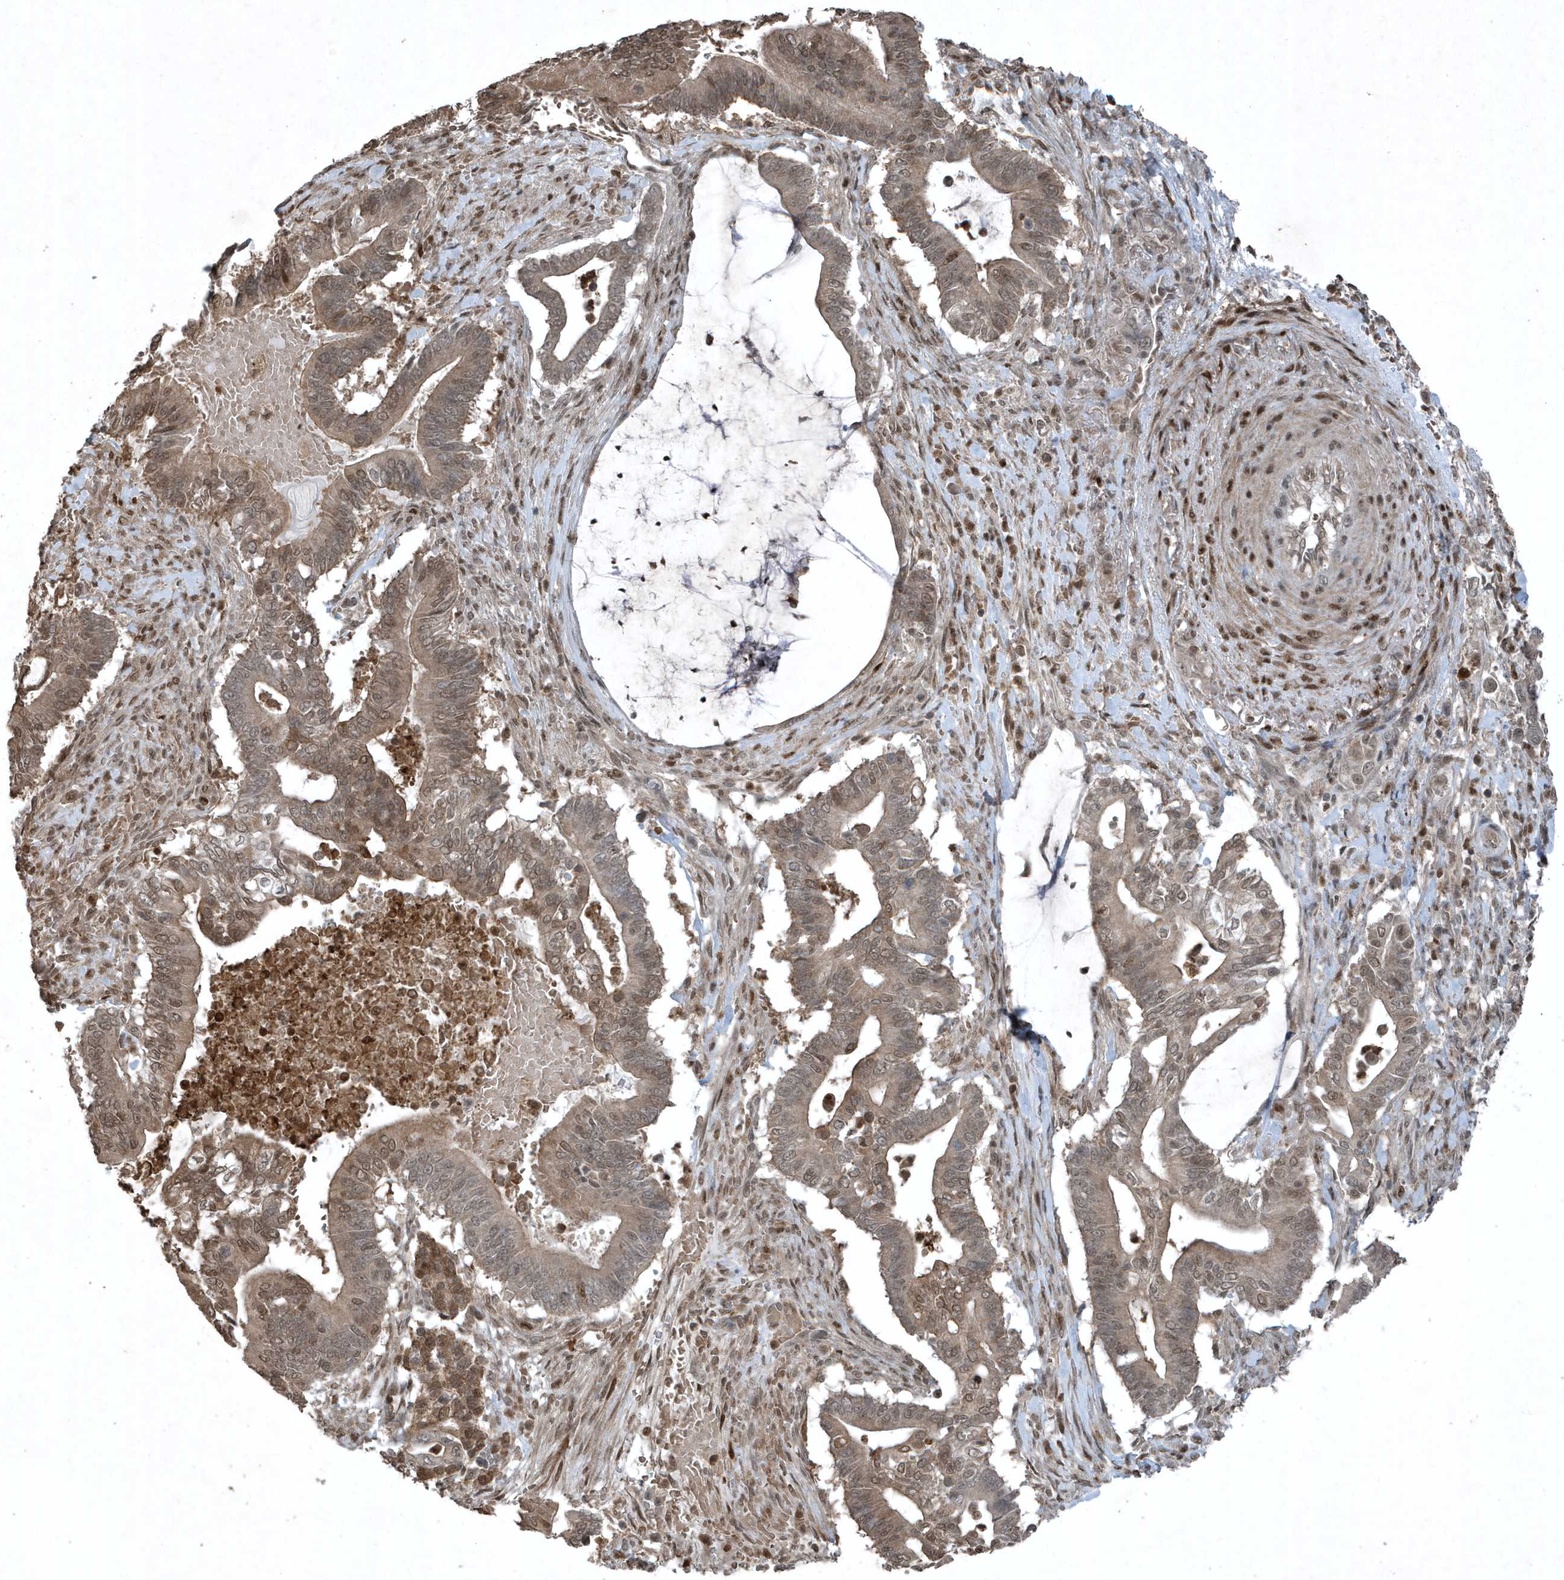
{"staining": {"intensity": "moderate", "quantity": ">75%", "location": "cytoplasmic/membranous,nuclear"}, "tissue": "pancreatic cancer", "cell_type": "Tumor cells", "image_type": "cancer", "snomed": [{"axis": "morphology", "description": "Adenocarcinoma, NOS"}, {"axis": "topography", "description": "Pancreas"}], "caption": "A high-resolution image shows immunohistochemistry (IHC) staining of pancreatic adenocarcinoma, which demonstrates moderate cytoplasmic/membranous and nuclear expression in about >75% of tumor cells.", "gene": "HSPA1A", "patient": {"sex": "male", "age": 68}}